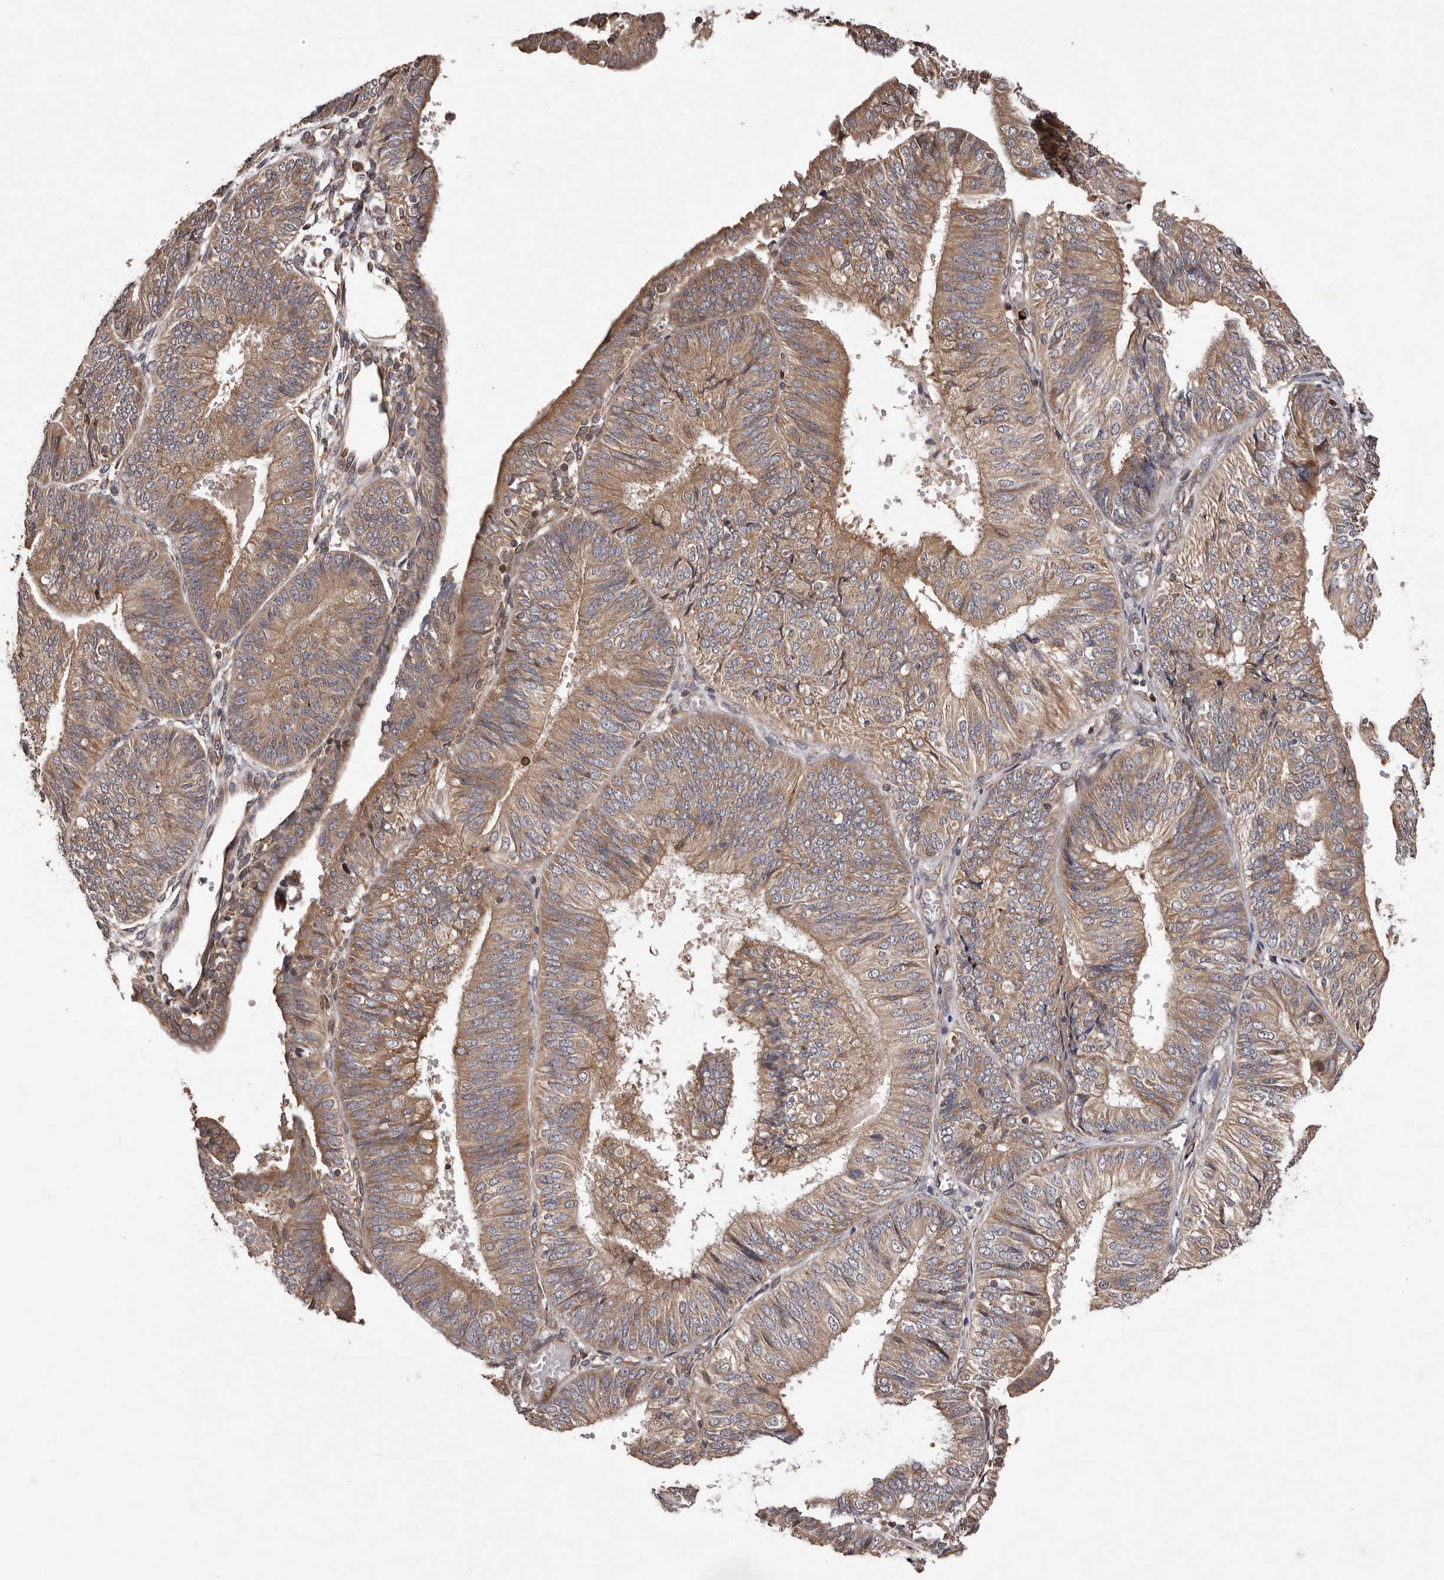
{"staining": {"intensity": "moderate", "quantity": ">75%", "location": "cytoplasmic/membranous"}, "tissue": "endometrial cancer", "cell_type": "Tumor cells", "image_type": "cancer", "snomed": [{"axis": "morphology", "description": "Adenocarcinoma, NOS"}, {"axis": "topography", "description": "Endometrium"}], "caption": "This image reveals adenocarcinoma (endometrial) stained with immunohistochemistry (IHC) to label a protein in brown. The cytoplasmic/membranous of tumor cells show moderate positivity for the protein. Nuclei are counter-stained blue.", "gene": "GADD45B", "patient": {"sex": "female", "age": 58}}